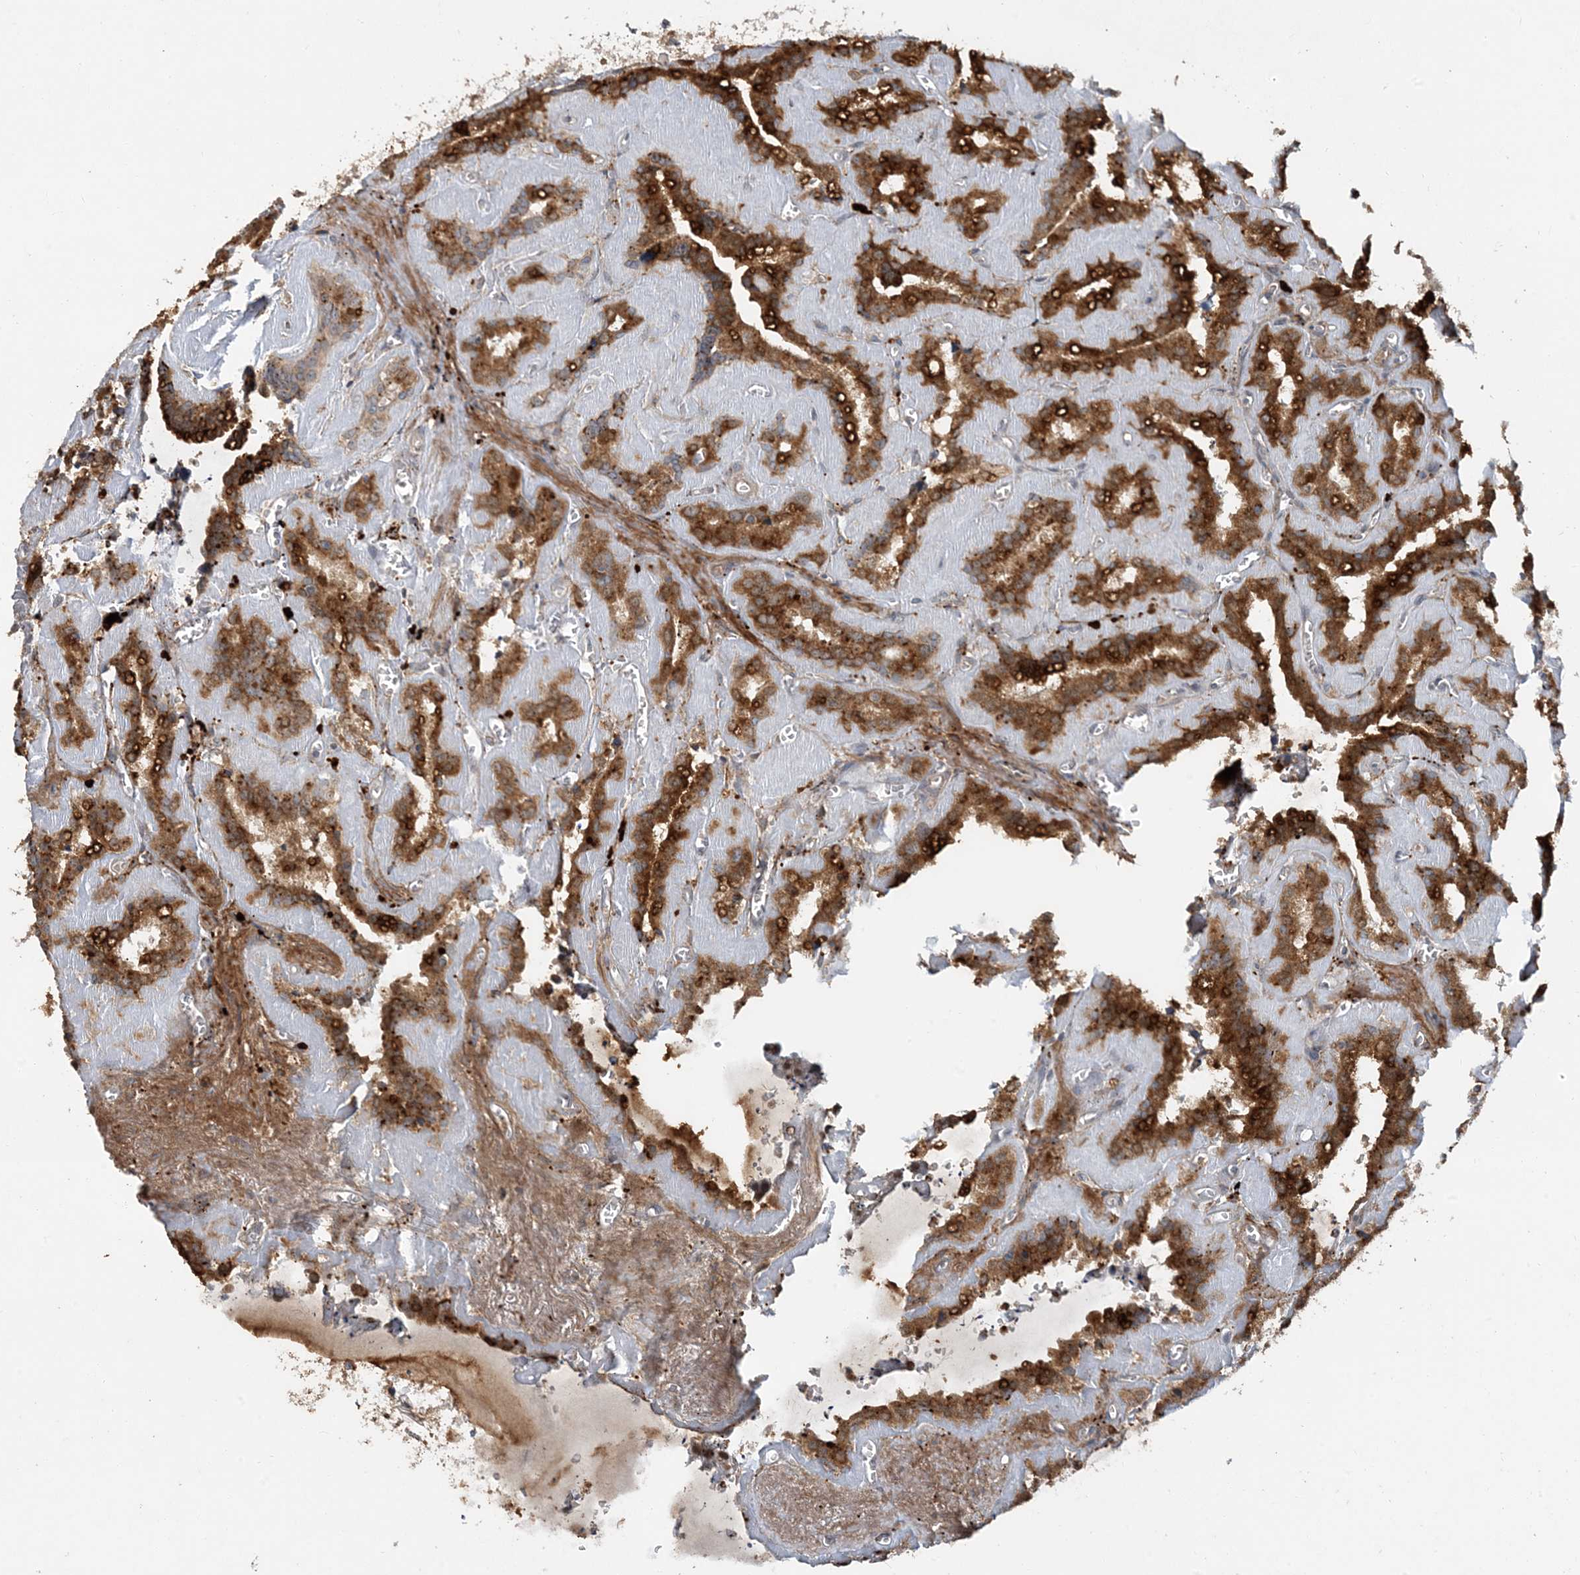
{"staining": {"intensity": "strong", "quantity": ">75%", "location": "cytoplasmic/membranous"}, "tissue": "seminal vesicle", "cell_type": "Glandular cells", "image_type": "normal", "snomed": [{"axis": "morphology", "description": "Normal tissue, NOS"}, {"axis": "topography", "description": "Prostate"}, {"axis": "topography", "description": "Seminal veicle"}], "caption": "Seminal vesicle stained with DAB IHC reveals high levels of strong cytoplasmic/membranous positivity in approximately >75% of glandular cells. The protein is shown in brown color, while the nuclei are stained blue.", "gene": "LTN1", "patient": {"sex": "male", "age": 59}}